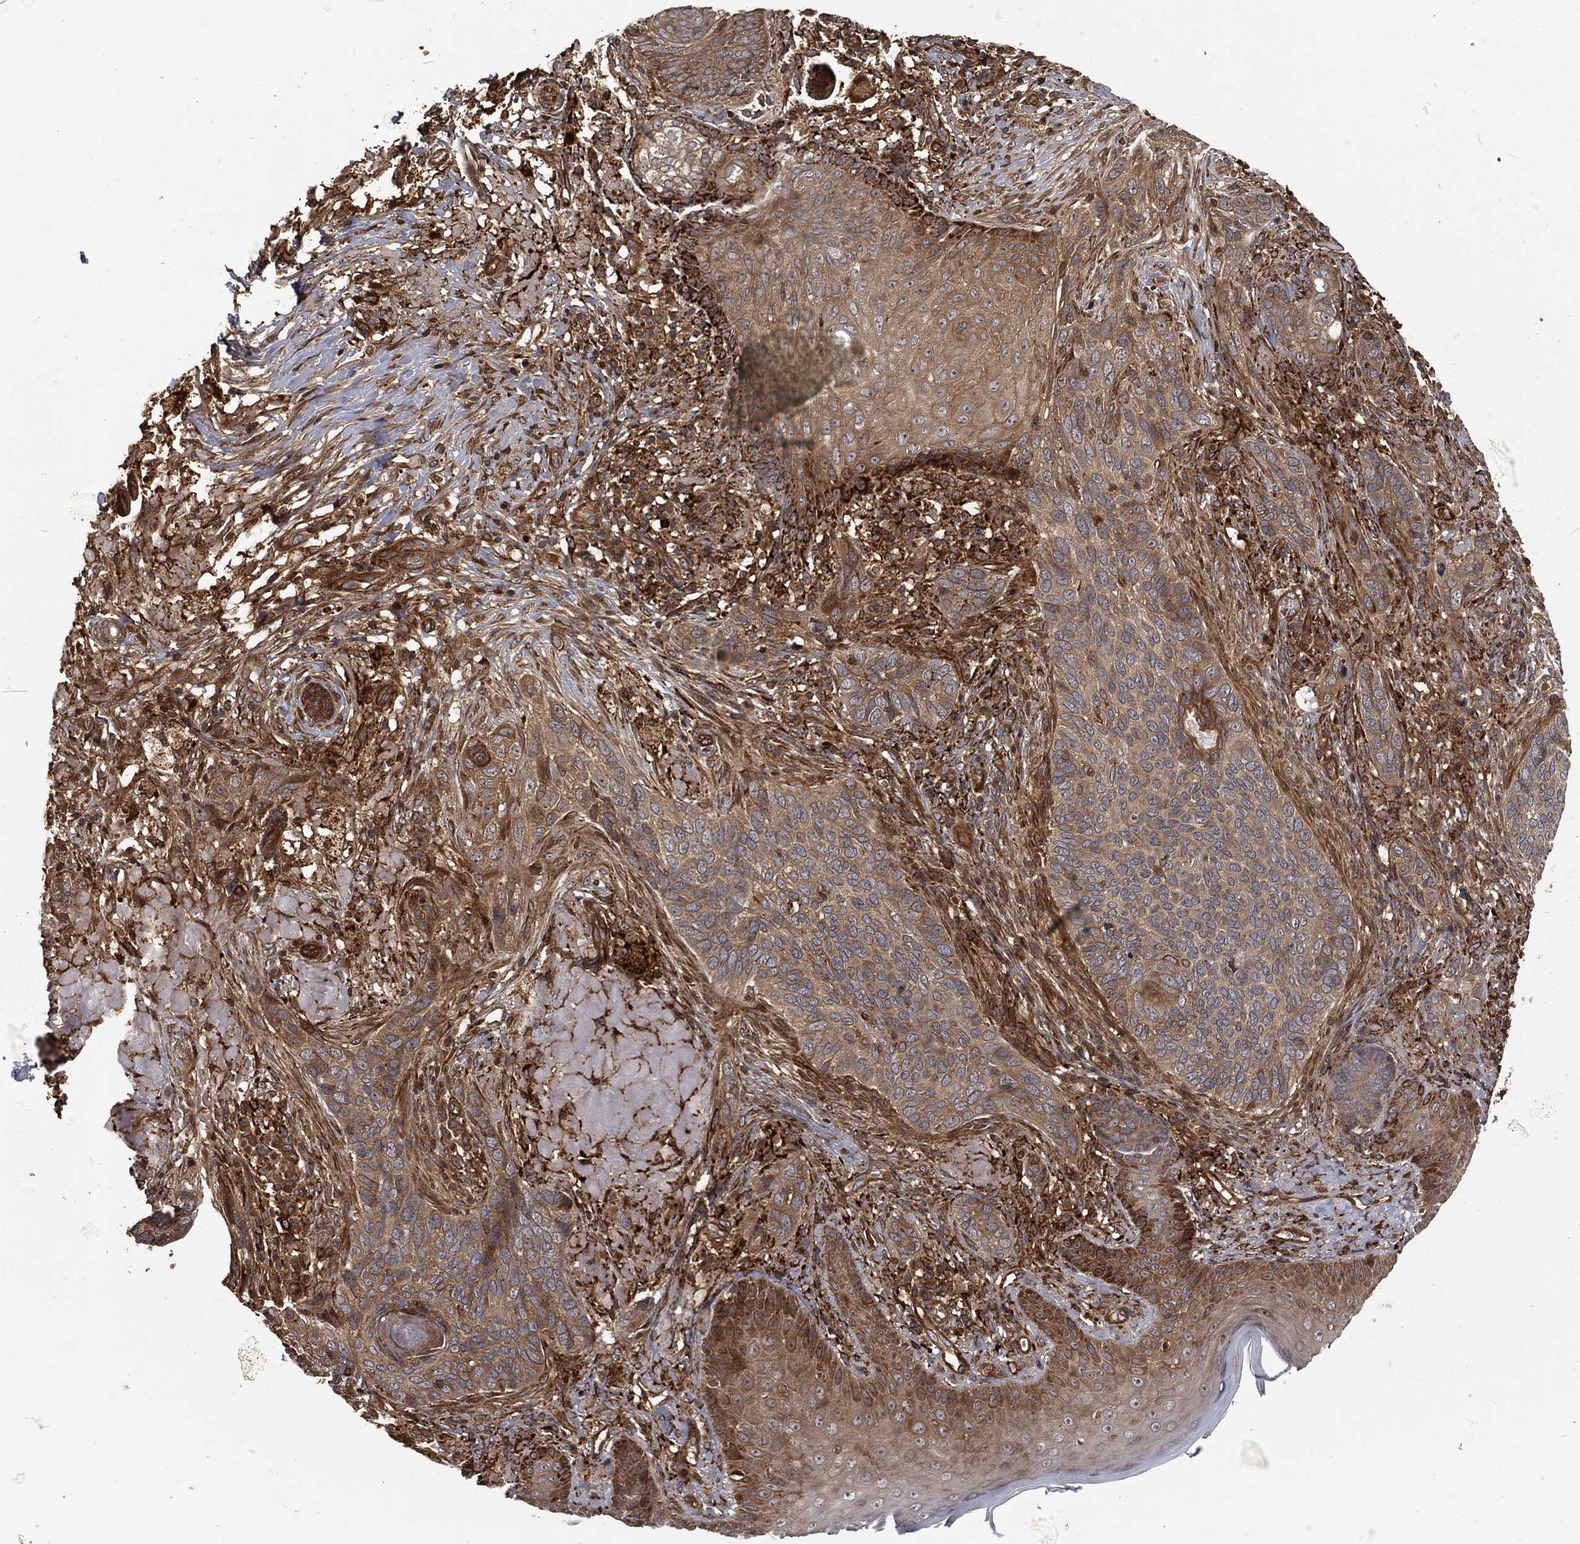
{"staining": {"intensity": "moderate", "quantity": "25%-75%", "location": "cytoplasmic/membranous"}, "tissue": "skin cancer", "cell_type": "Tumor cells", "image_type": "cancer", "snomed": [{"axis": "morphology", "description": "Basal cell carcinoma"}, {"axis": "topography", "description": "Skin"}], "caption": "About 25%-75% of tumor cells in human skin cancer (basal cell carcinoma) display moderate cytoplasmic/membranous protein expression as visualized by brown immunohistochemical staining.", "gene": "RFTN1", "patient": {"sex": "male", "age": 91}}